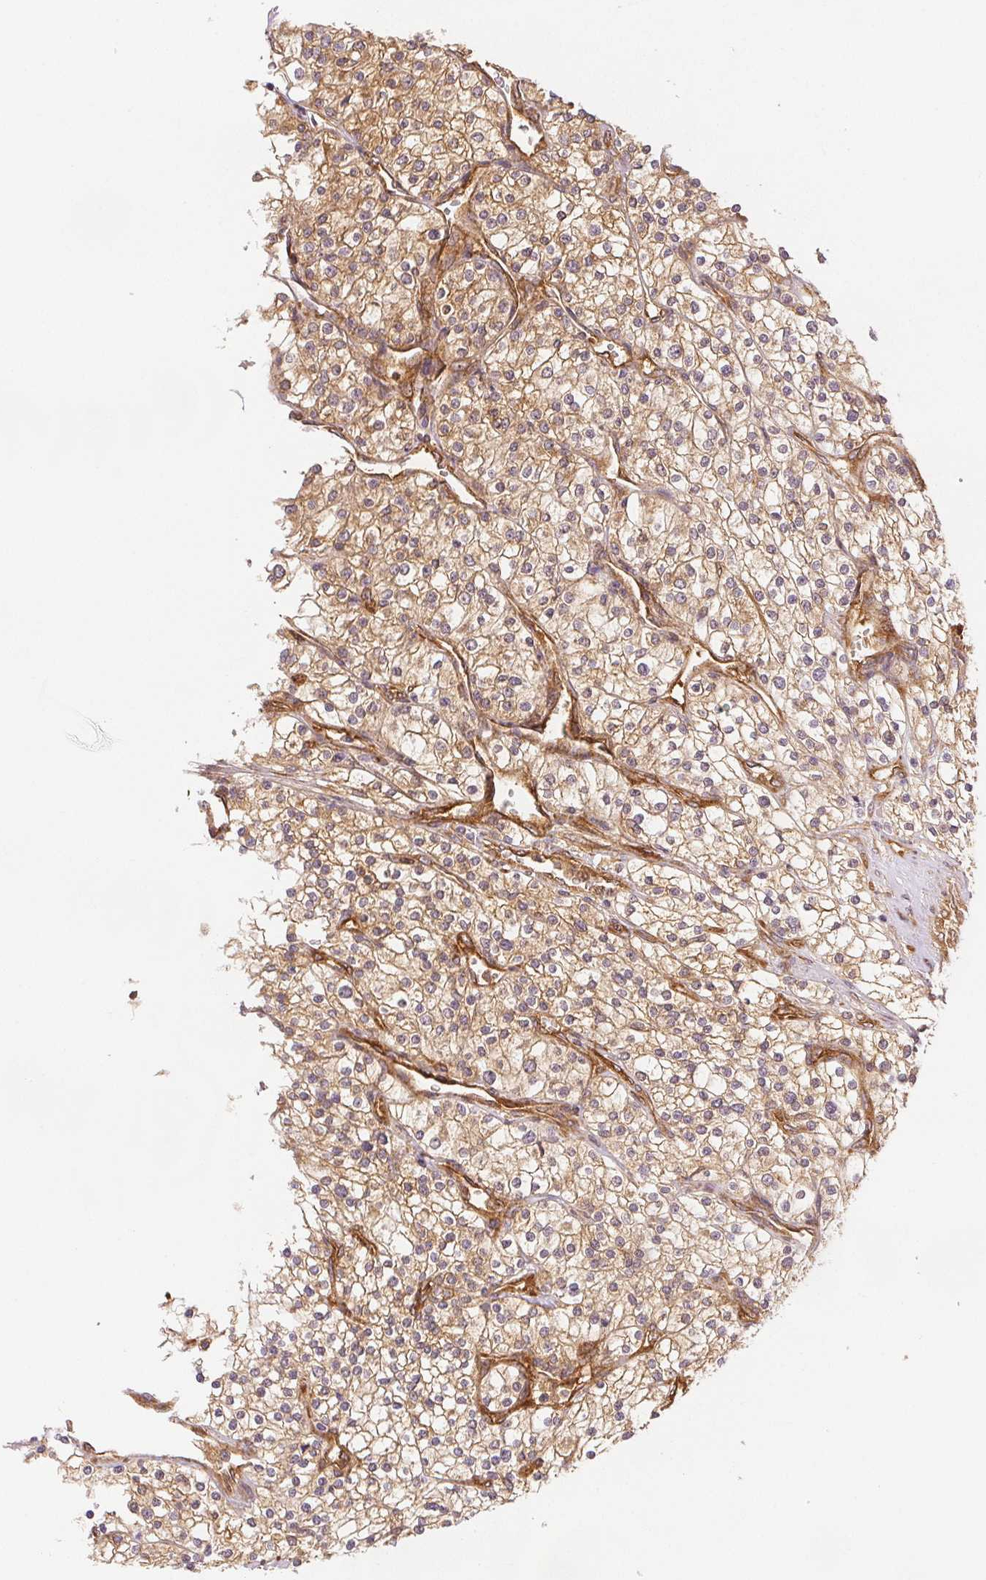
{"staining": {"intensity": "weak", "quantity": ">75%", "location": "cytoplasmic/membranous"}, "tissue": "renal cancer", "cell_type": "Tumor cells", "image_type": "cancer", "snomed": [{"axis": "morphology", "description": "Adenocarcinoma, NOS"}, {"axis": "topography", "description": "Kidney"}], "caption": "The histopathology image exhibits a brown stain indicating the presence of a protein in the cytoplasmic/membranous of tumor cells in adenocarcinoma (renal).", "gene": "DIAPH2", "patient": {"sex": "male", "age": 80}}